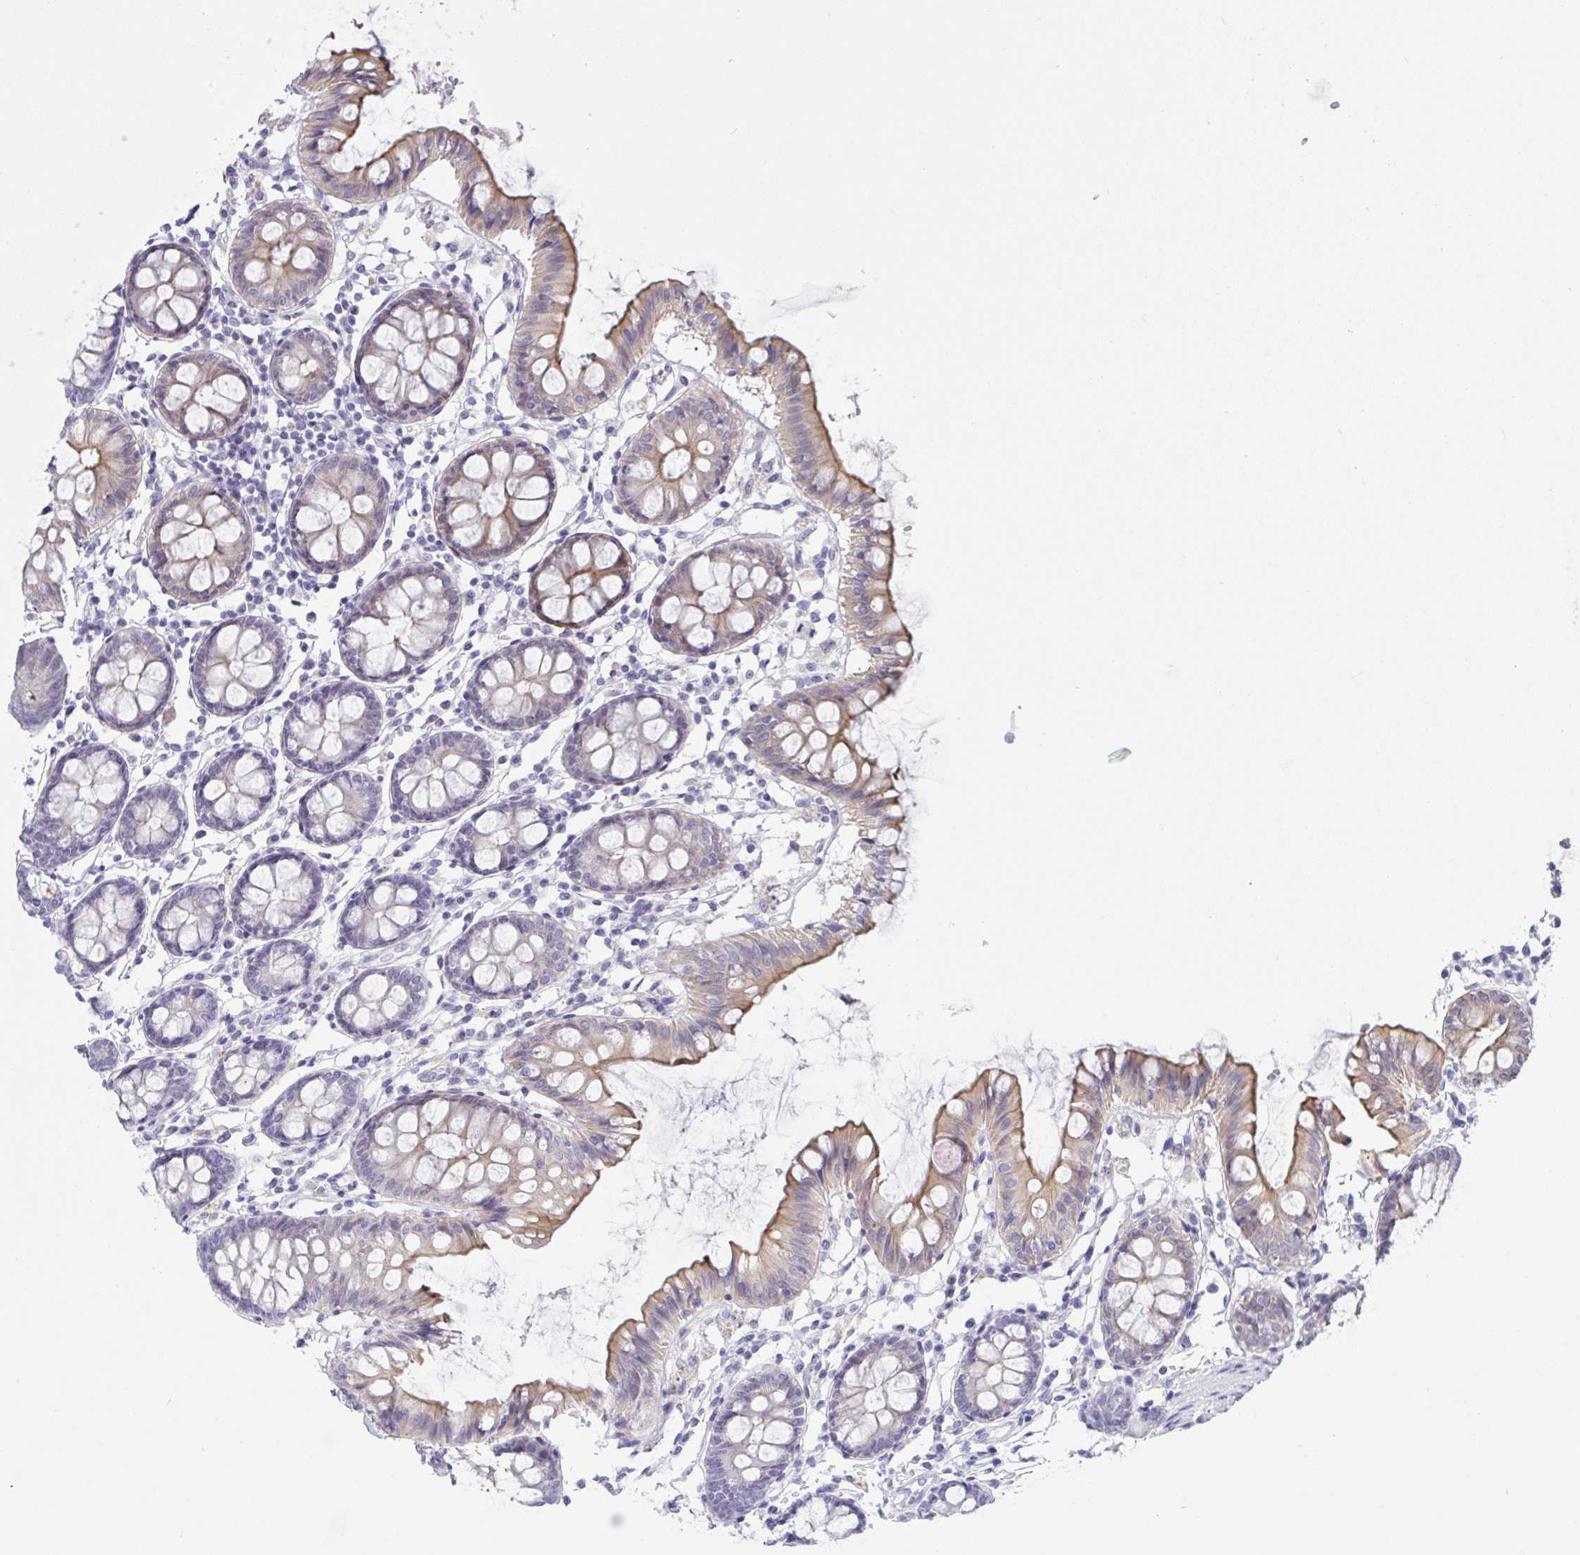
{"staining": {"intensity": "negative", "quantity": "none", "location": "none"}, "tissue": "colon", "cell_type": "Endothelial cells", "image_type": "normal", "snomed": [{"axis": "morphology", "description": "Normal tissue, NOS"}, {"axis": "topography", "description": "Colon"}], "caption": "The micrograph shows no staining of endothelial cells in normal colon.", "gene": "TENT5D", "patient": {"sex": "female", "age": 84}}